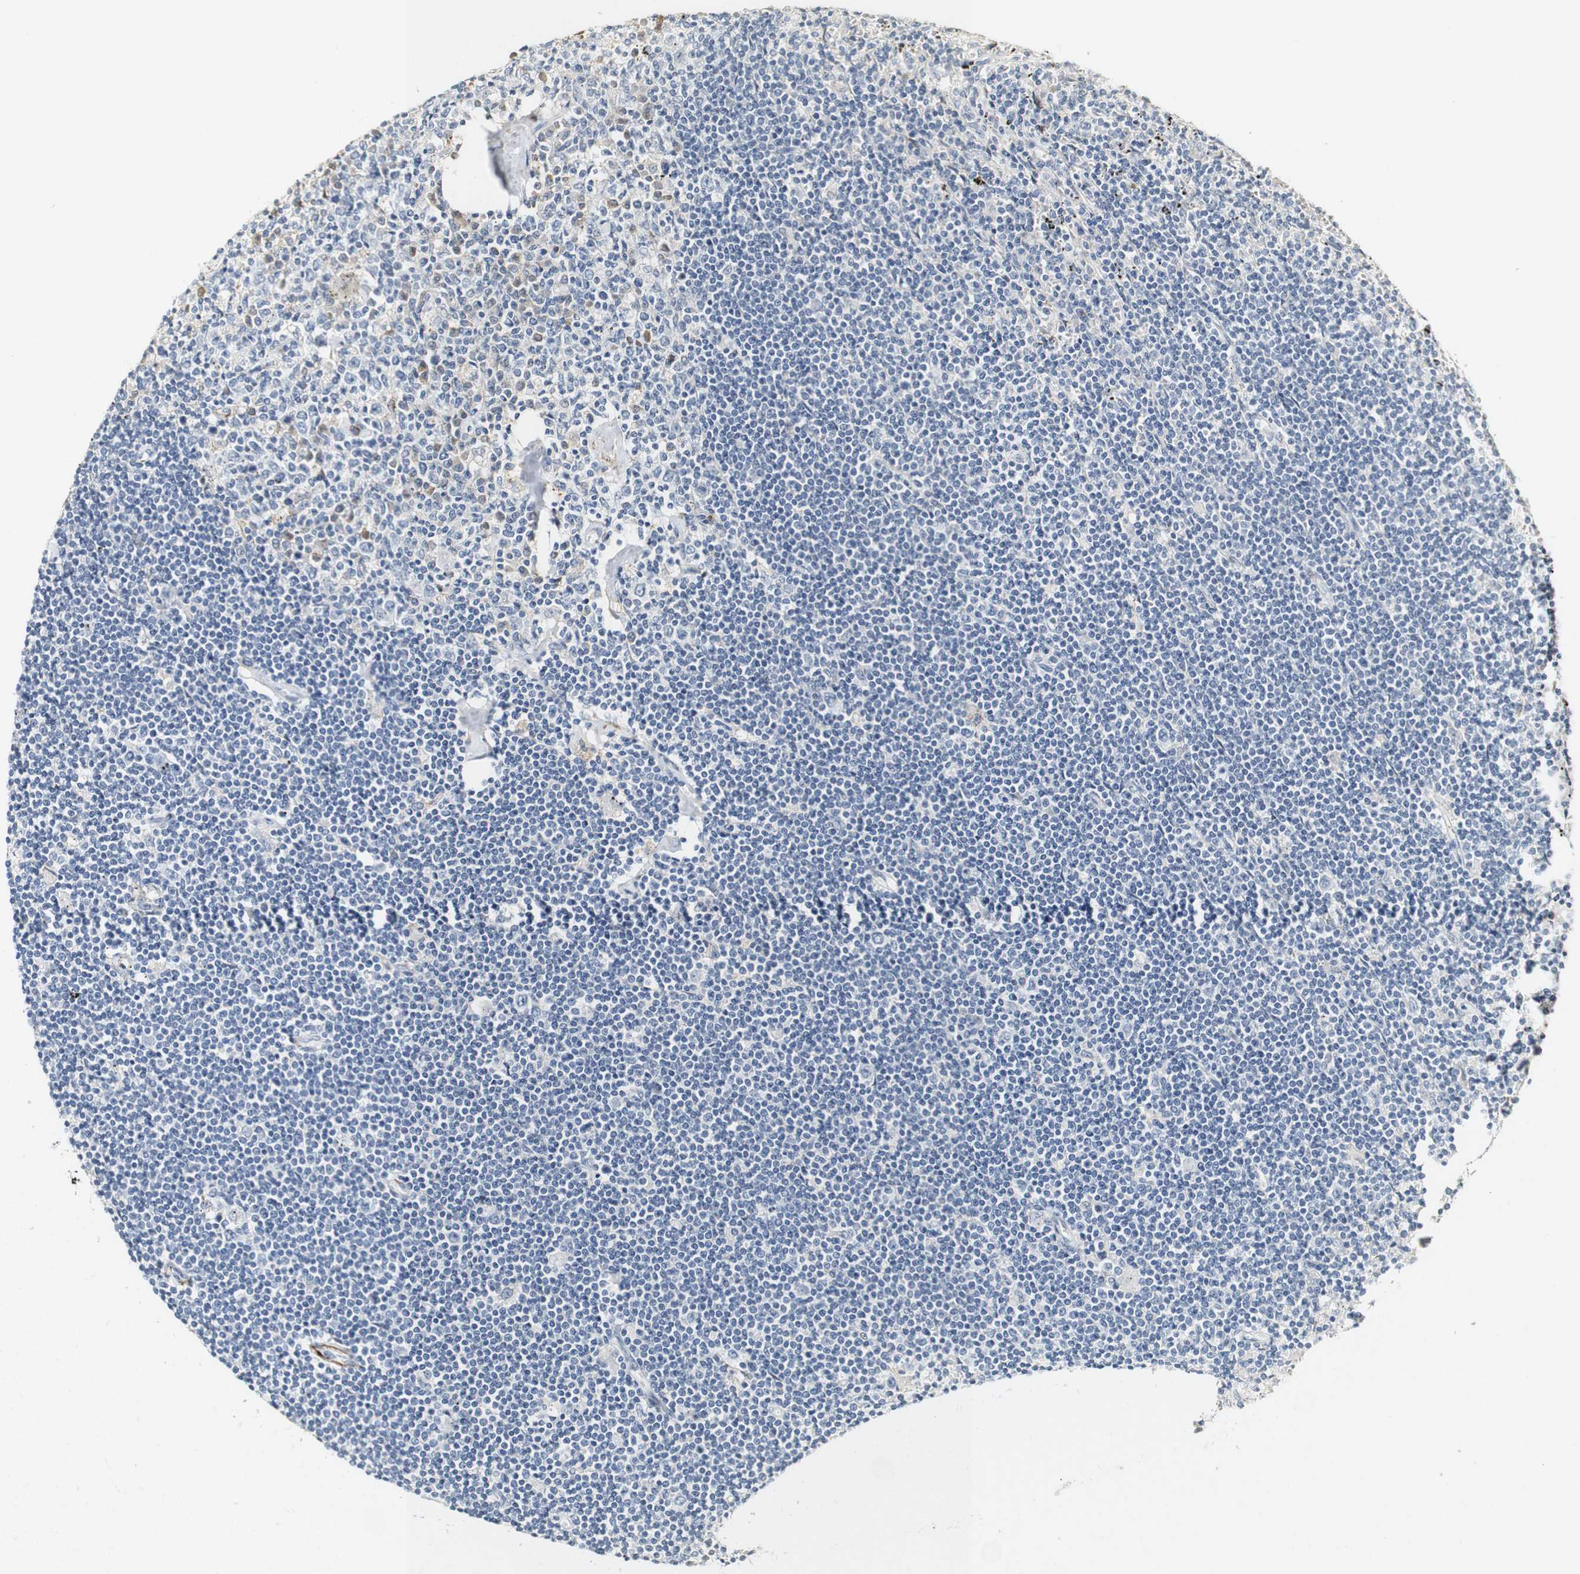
{"staining": {"intensity": "weak", "quantity": "<25%", "location": "cytoplasmic/membranous"}, "tissue": "lymphoma", "cell_type": "Tumor cells", "image_type": "cancer", "snomed": [{"axis": "morphology", "description": "Malignant lymphoma, non-Hodgkin's type, Low grade"}, {"axis": "topography", "description": "Spleen"}], "caption": "Immunohistochemical staining of lymphoma reveals no significant positivity in tumor cells. (DAB (3,3'-diaminobenzidine) immunohistochemistry (IHC) visualized using brightfield microscopy, high magnification).", "gene": "FMO3", "patient": {"sex": "male", "age": 76}}